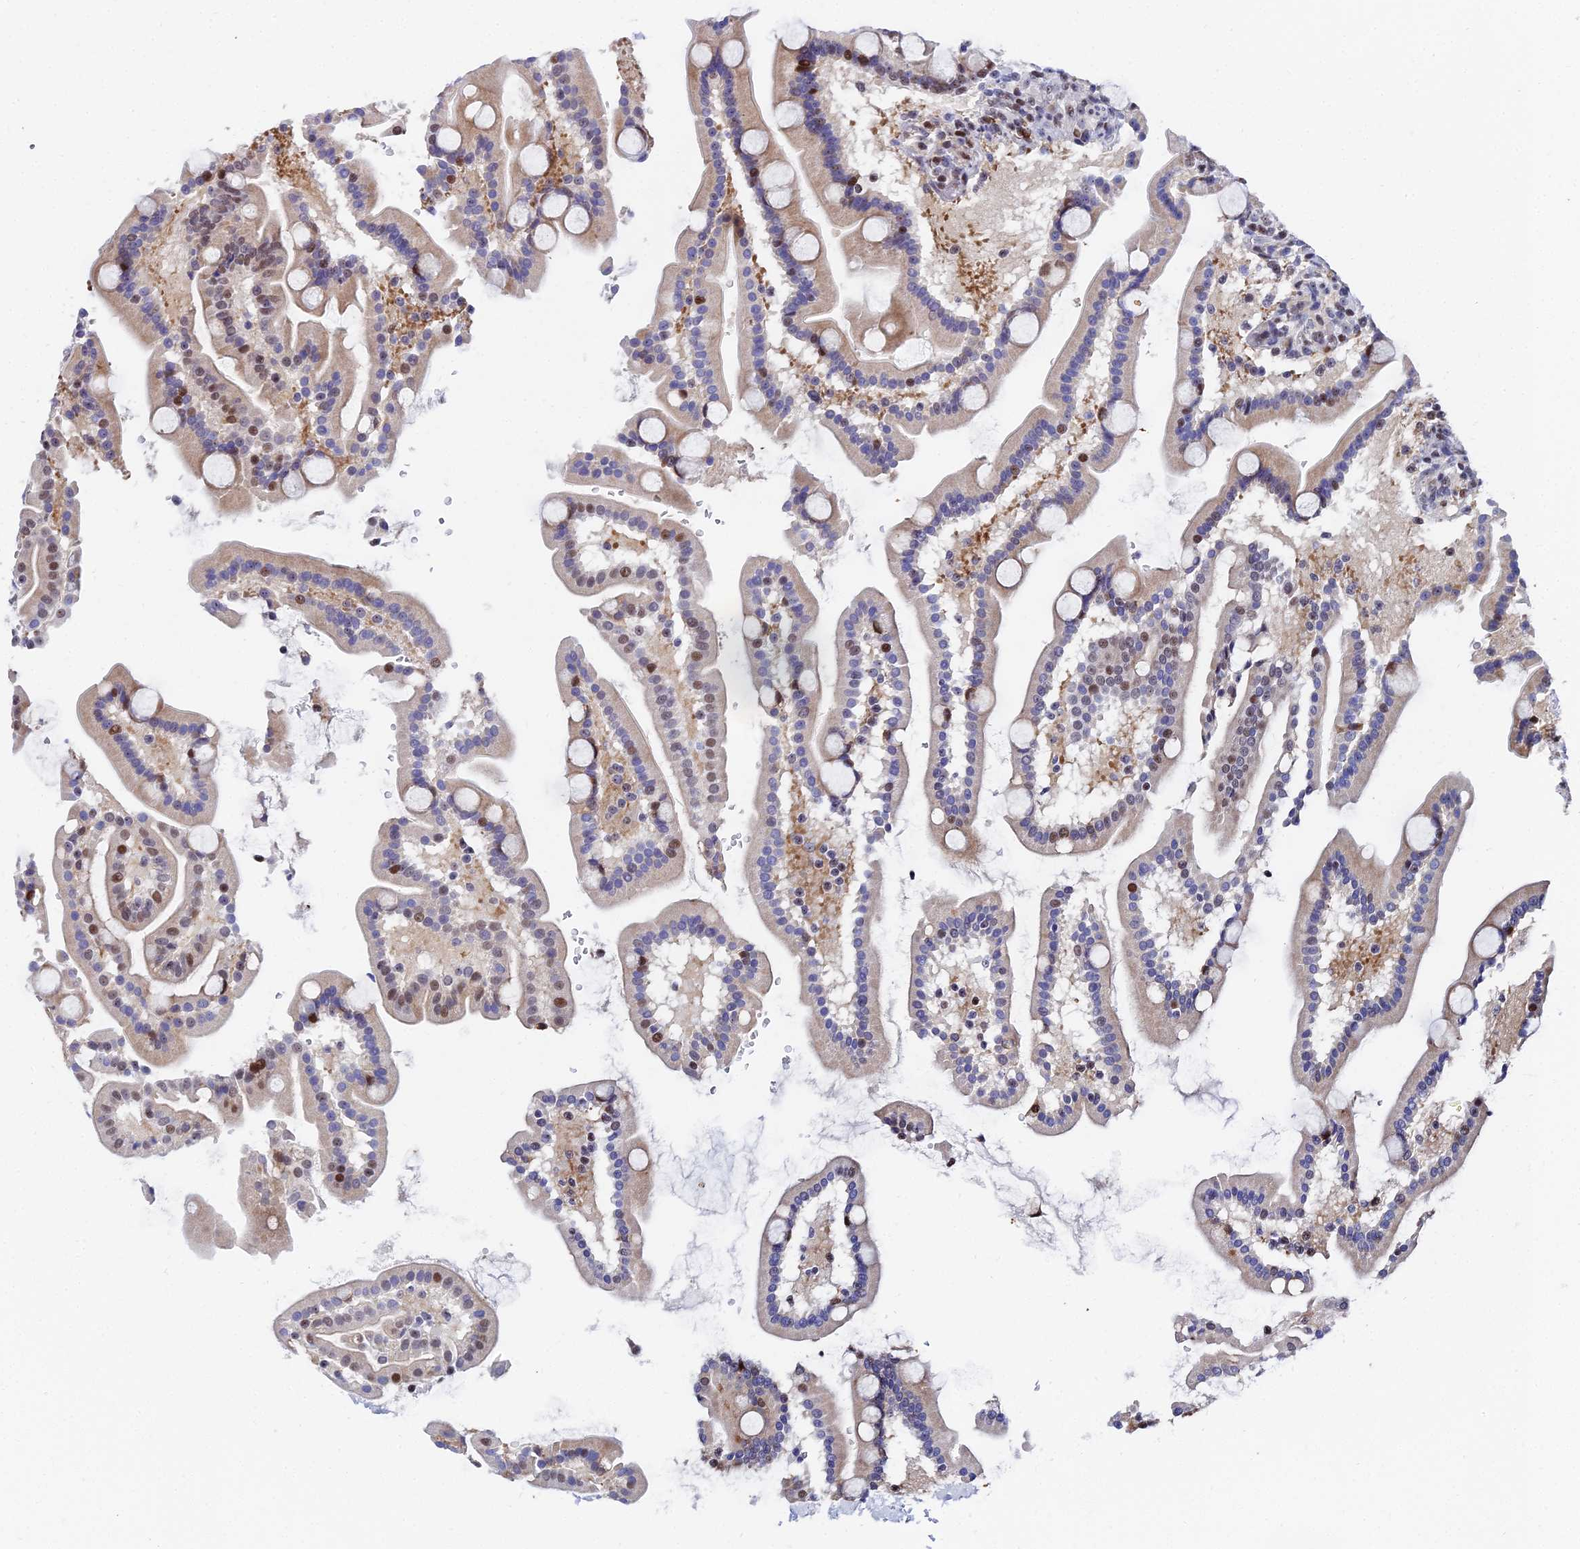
{"staining": {"intensity": "moderate", "quantity": "25%-75%", "location": "nuclear"}, "tissue": "duodenum", "cell_type": "Glandular cells", "image_type": "normal", "snomed": [{"axis": "morphology", "description": "Normal tissue, NOS"}, {"axis": "topography", "description": "Duodenum"}], "caption": "Immunohistochemistry (IHC) (DAB (3,3'-diaminobenzidine)) staining of normal duodenum displays moderate nuclear protein positivity in about 25%-75% of glandular cells. The staining is performed using DAB brown chromogen to label protein expression. The nuclei are counter-stained blue using hematoxylin.", "gene": "TIFA", "patient": {"sex": "male", "age": 55}}